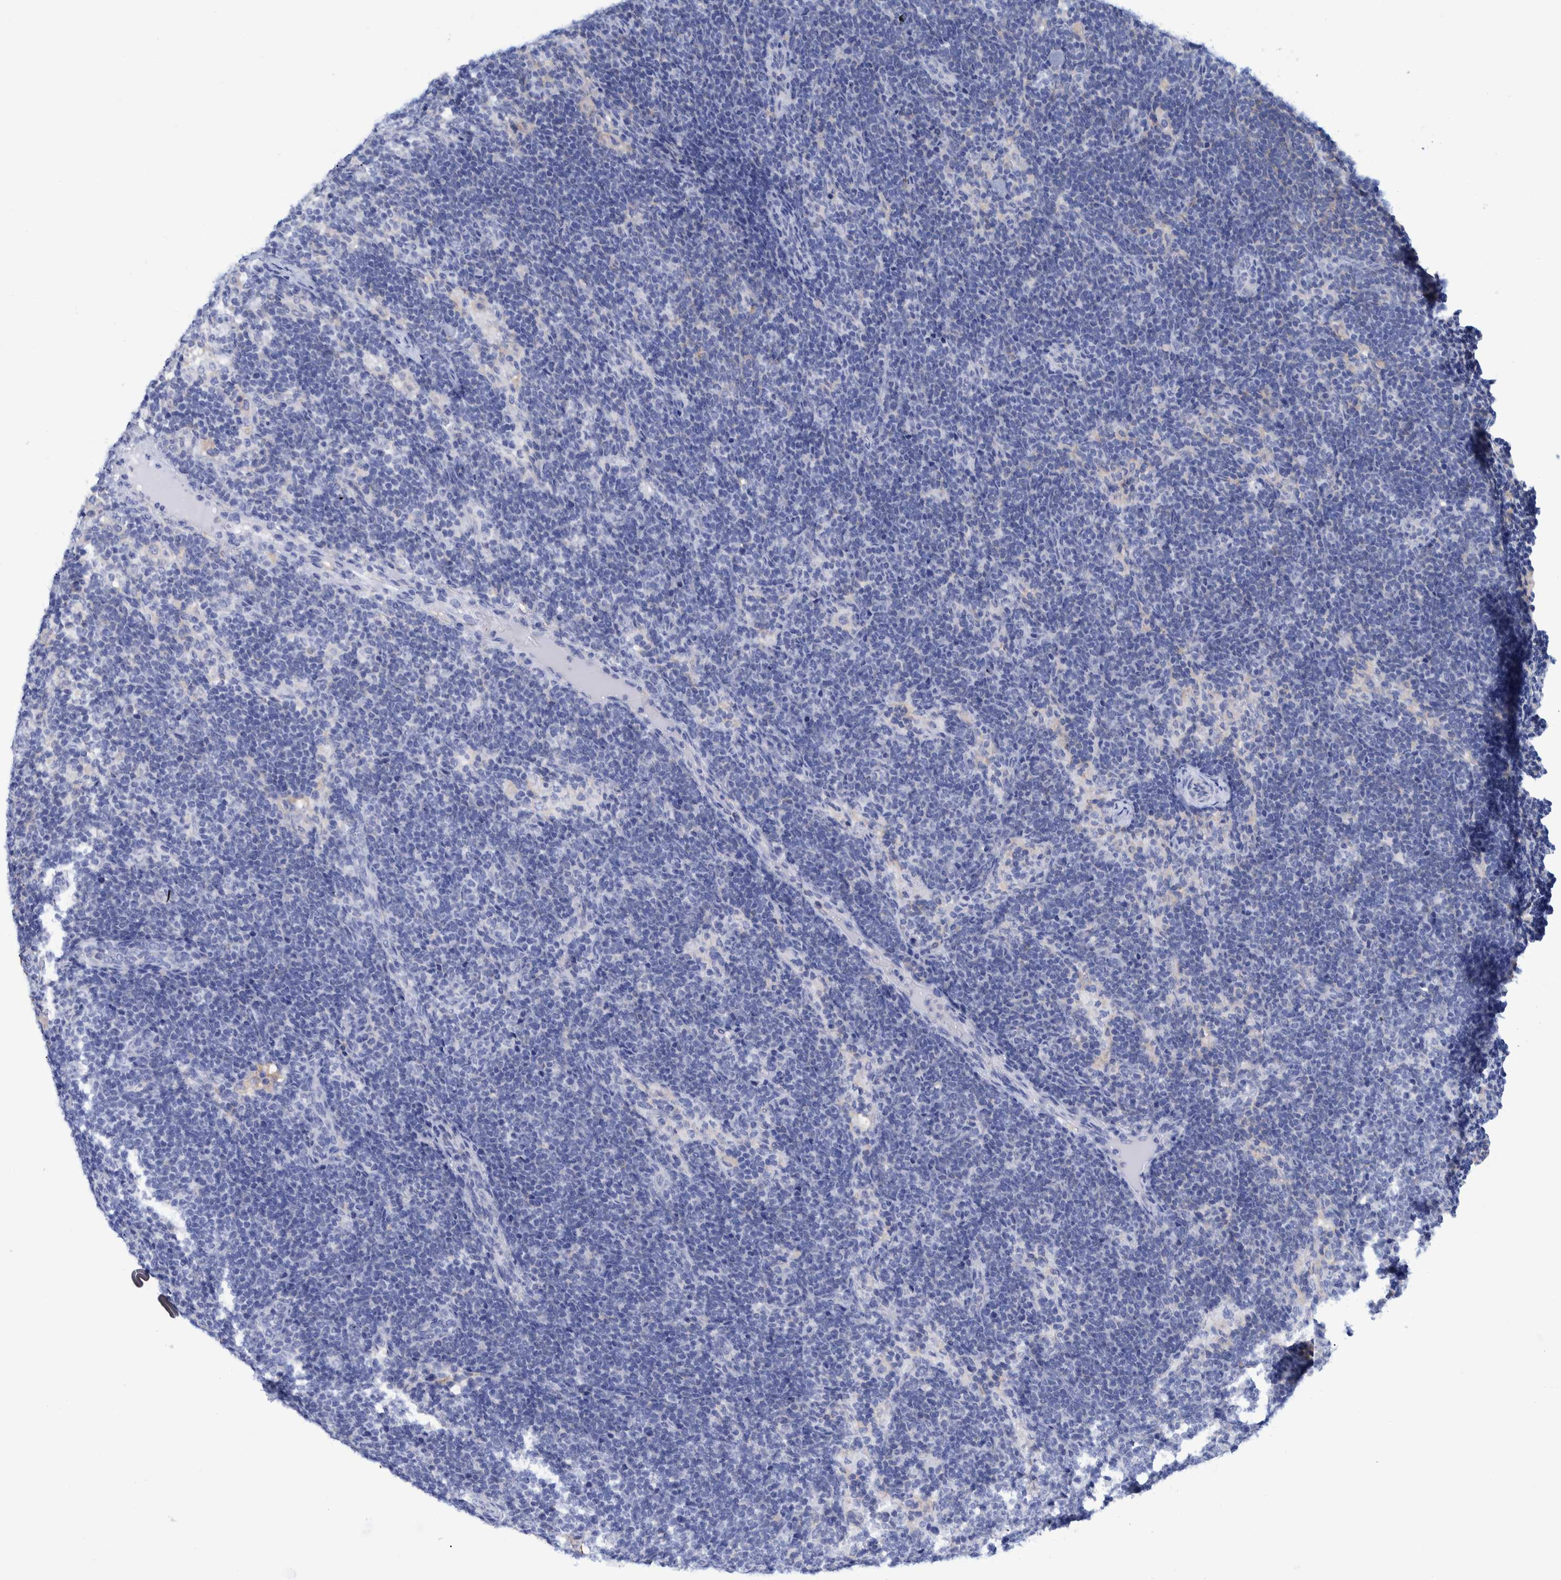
{"staining": {"intensity": "negative", "quantity": "none", "location": "none"}, "tissue": "lymph node", "cell_type": "Germinal center cells", "image_type": "normal", "snomed": [{"axis": "morphology", "description": "Normal tissue, NOS"}, {"axis": "topography", "description": "Lymph node"}], "caption": "Immunohistochemical staining of normal human lymph node displays no significant positivity in germinal center cells. The staining is performed using DAB (3,3'-diaminobenzidine) brown chromogen with nuclei counter-stained in using hematoxylin.", "gene": "KRT14", "patient": {"sex": "female", "age": 22}}